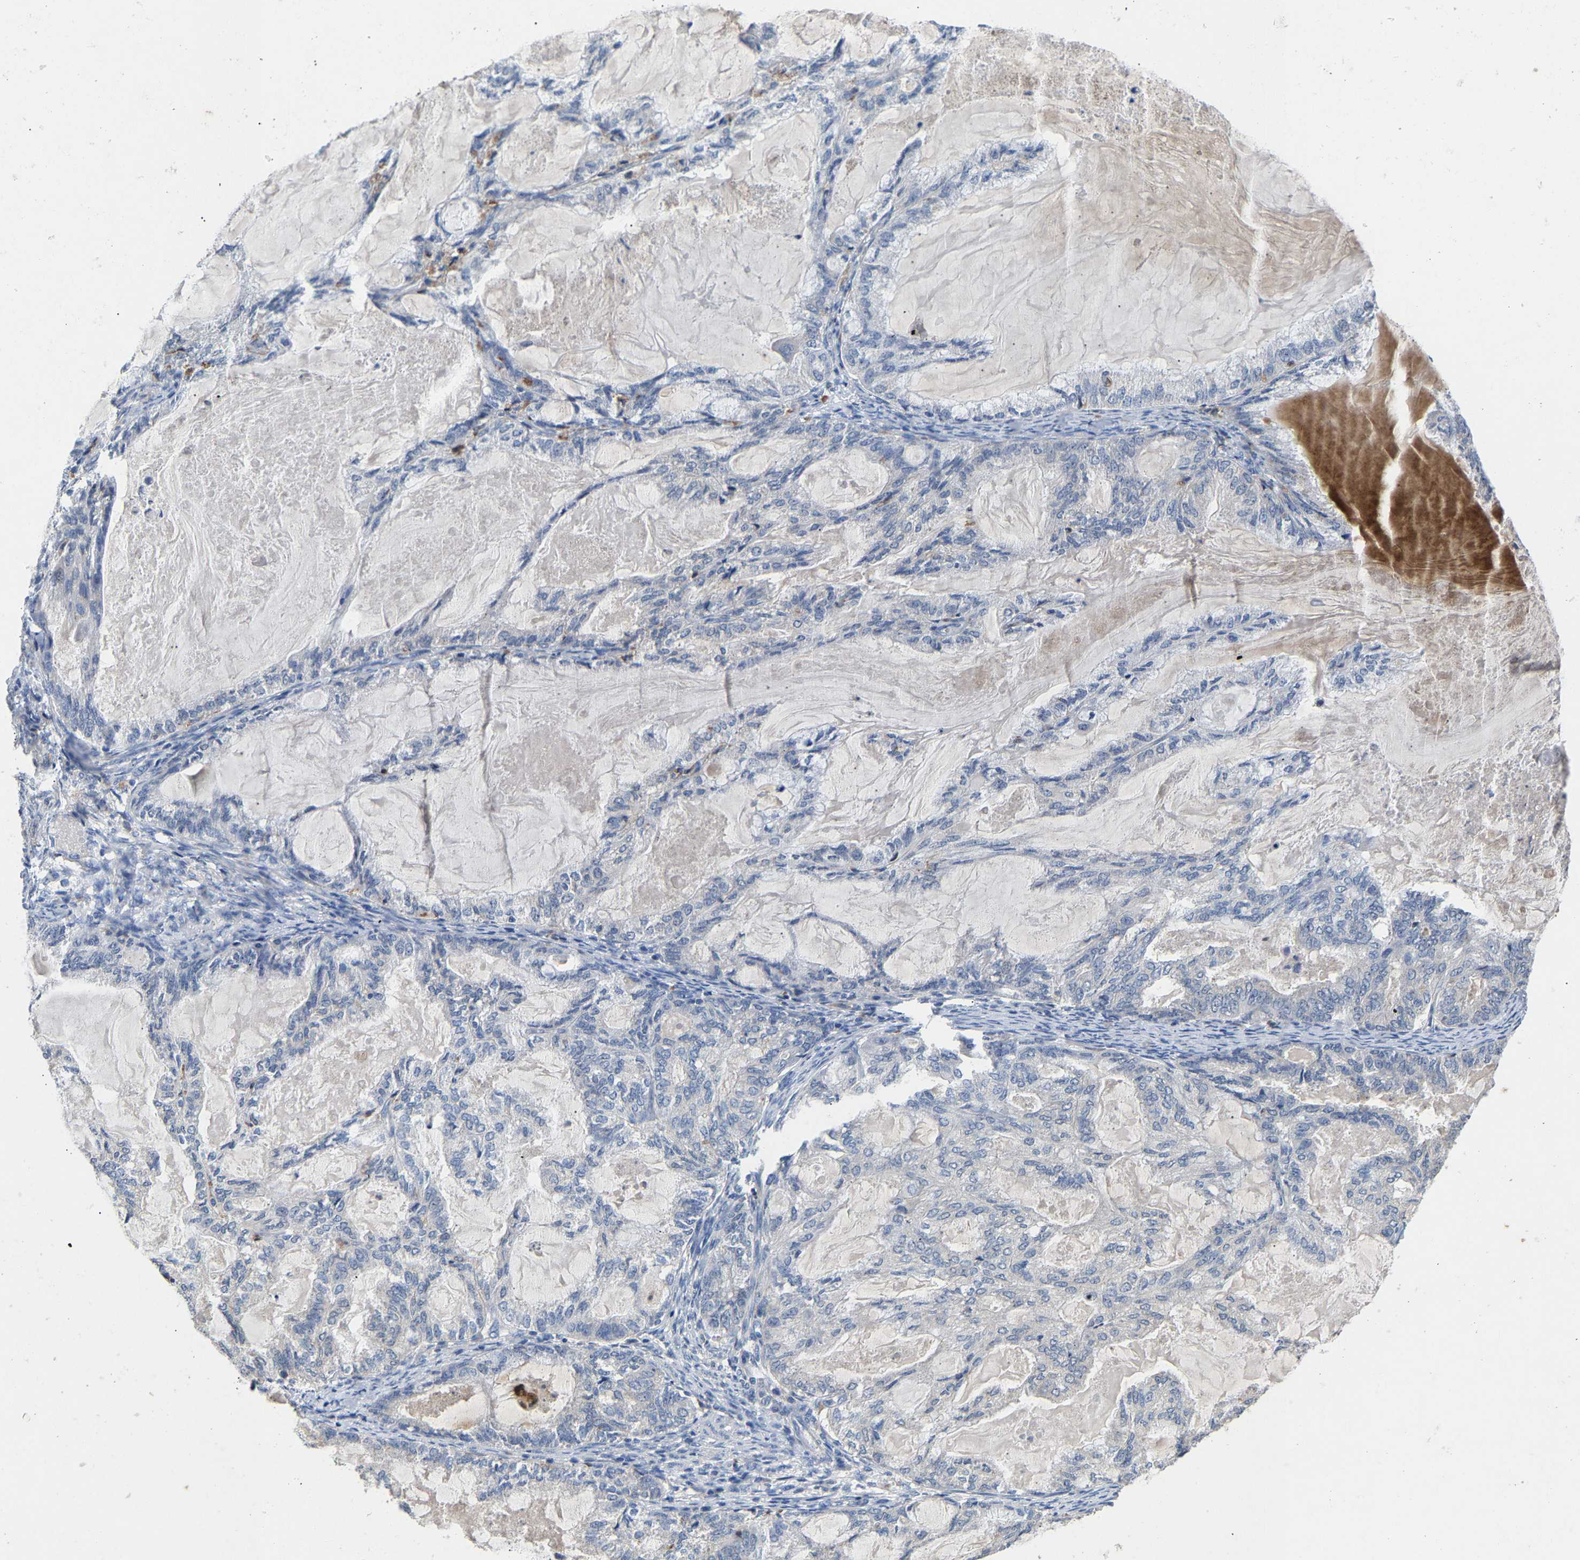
{"staining": {"intensity": "negative", "quantity": "none", "location": "none"}, "tissue": "endometrial cancer", "cell_type": "Tumor cells", "image_type": "cancer", "snomed": [{"axis": "morphology", "description": "Adenocarcinoma, NOS"}, {"axis": "topography", "description": "Endometrium"}], "caption": "This is an immunohistochemistry (IHC) photomicrograph of human endometrial adenocarcinoma. There is no expression in tumor cells.", "gene": "CCDC171", "patient": {"sex": "female", "age": 86}}